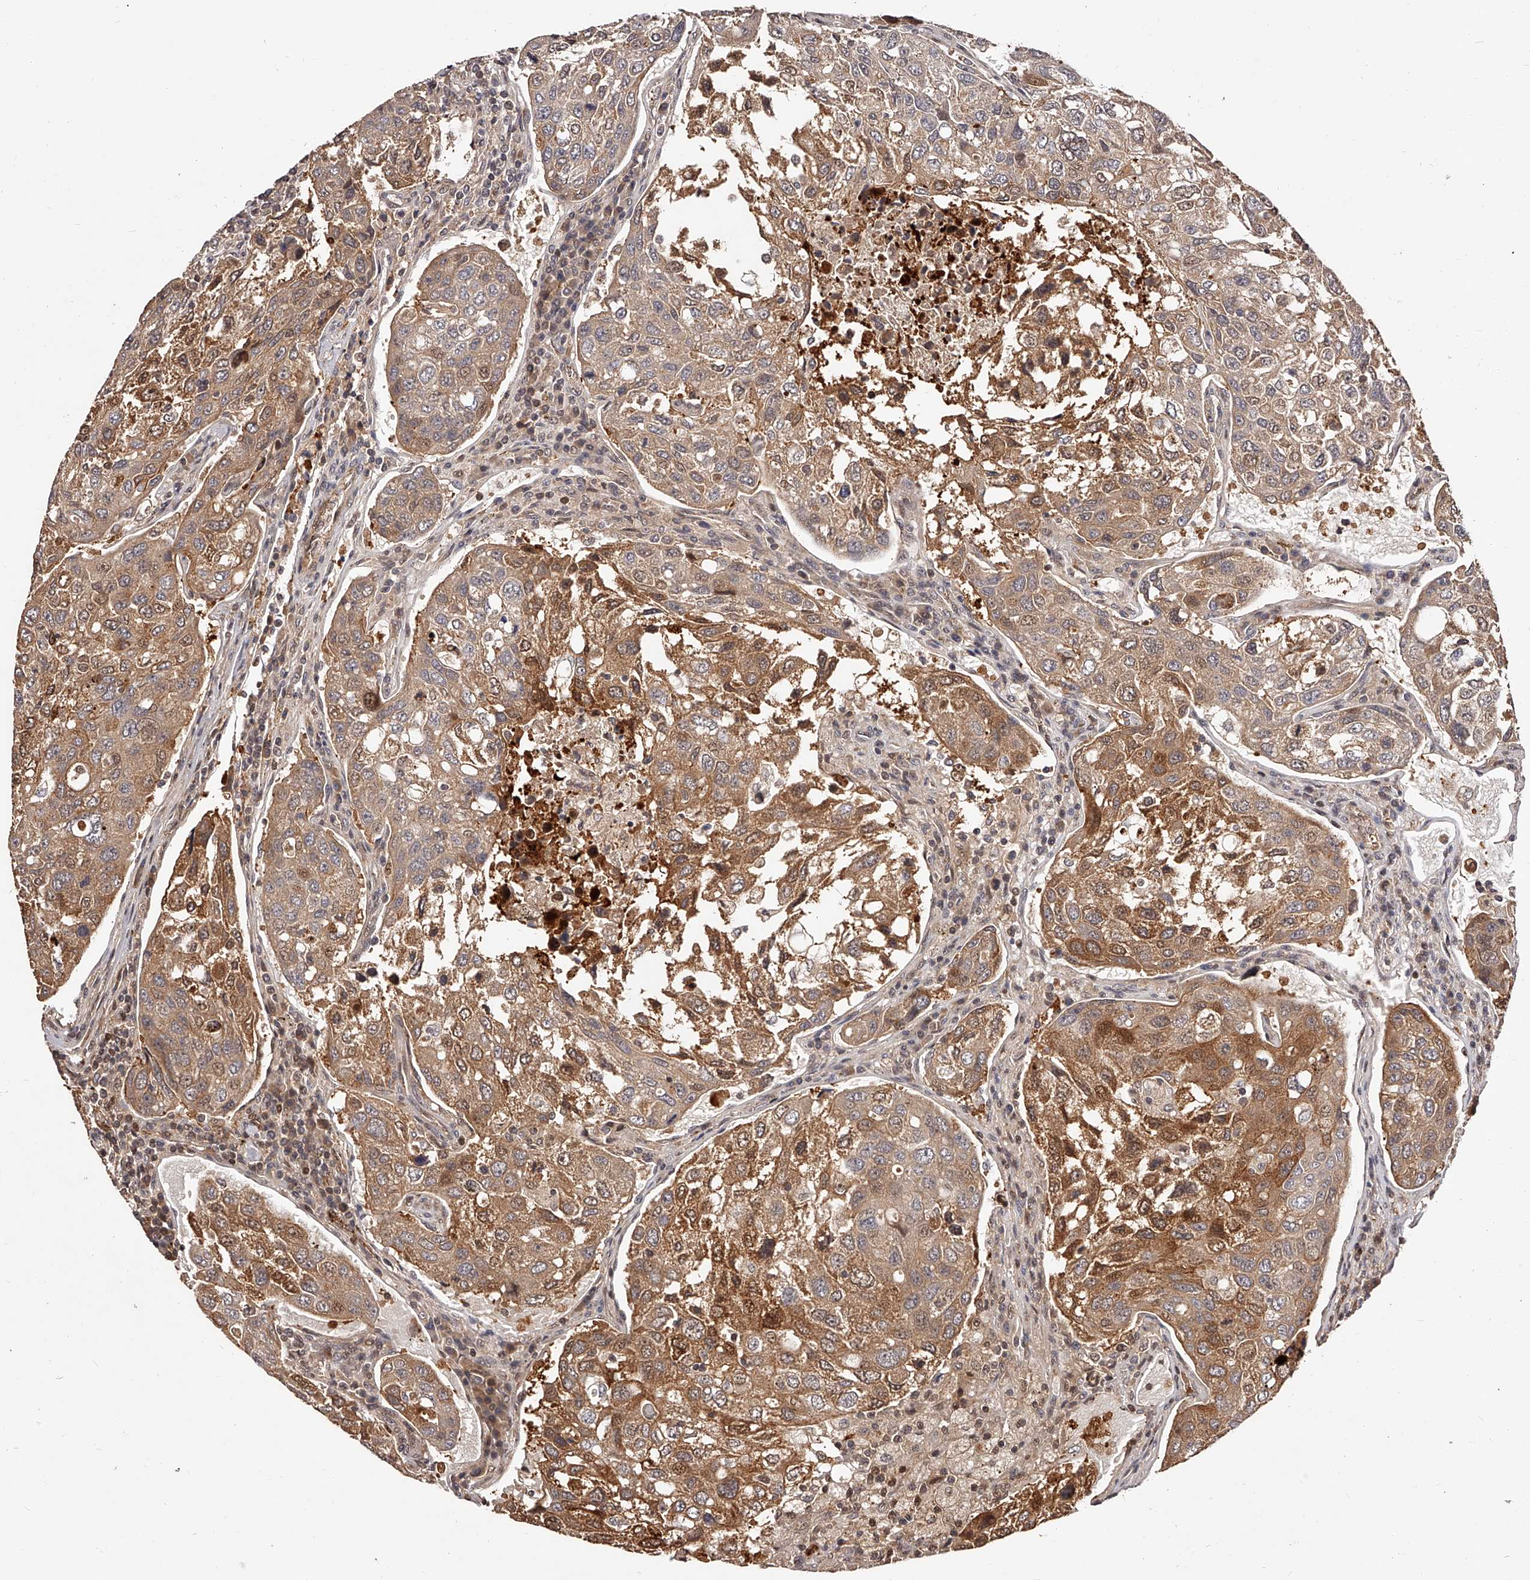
{"staining": {"intensity": "moderate", "quantity": ">75%", "location": "cytoplasmic/membranous"}, "tissue": "urothelial cancer", "cell_type": "Tumor cells", "image_type": "cancer", "snomed": [{"axis": "morphology", "description": "Urothelial carcinoma, High grade"}, {"axis": "topography", "description": "Lymph node"}, {"axis": "topography", "description": "Urinary bladder"}], "caption": "Urothelial carcinoma (high-grade) stained with a brown dye shows moderate cytoplasmic/membranous positive expression in approximately >75% of tumor cells.", "gene": "CUL7", "patient": {"sex": "male", "age": 51}}